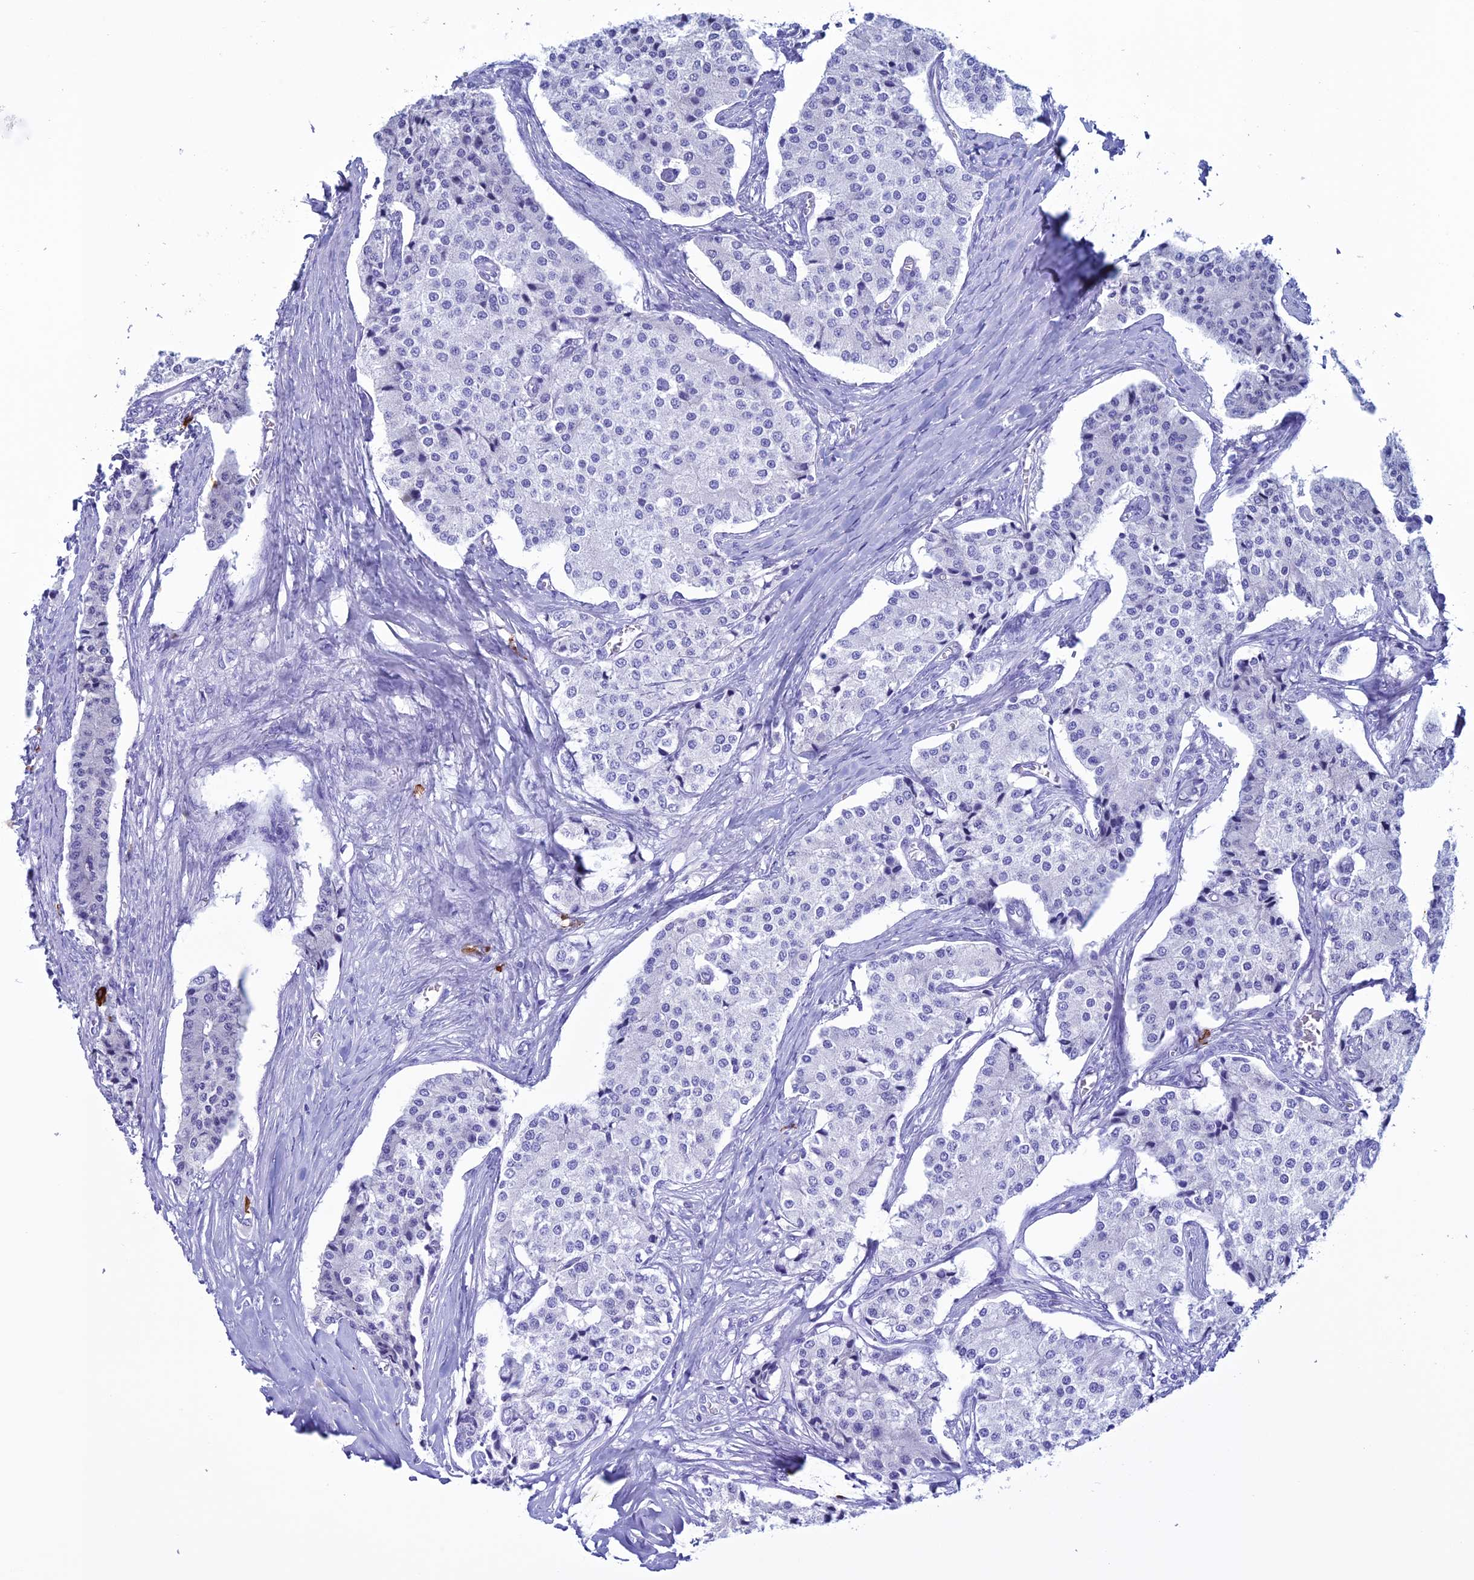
{"staining": {"intensity": "negative", "quantity": "none", "location": "none"}, "tissue": "carcinoid", "cell_type": "Tumor cells", "image_type": "cancer", "snomed": [{"axis": "morphology", "description": "Carcinoid, malignant, NOS"}, {"axis": "topography", "description": "Colon"}], "caption": "The histopathology image displays no staining of tumor cells in malignant carcinoid. (Stains: DAB immunohistochemistry (IHC) with hematoxylin counter stain, Microscopy: brightfield microscopy at high magnification).", "gene": "MZB1", "patient": {"sex": "female", "age": 52}}